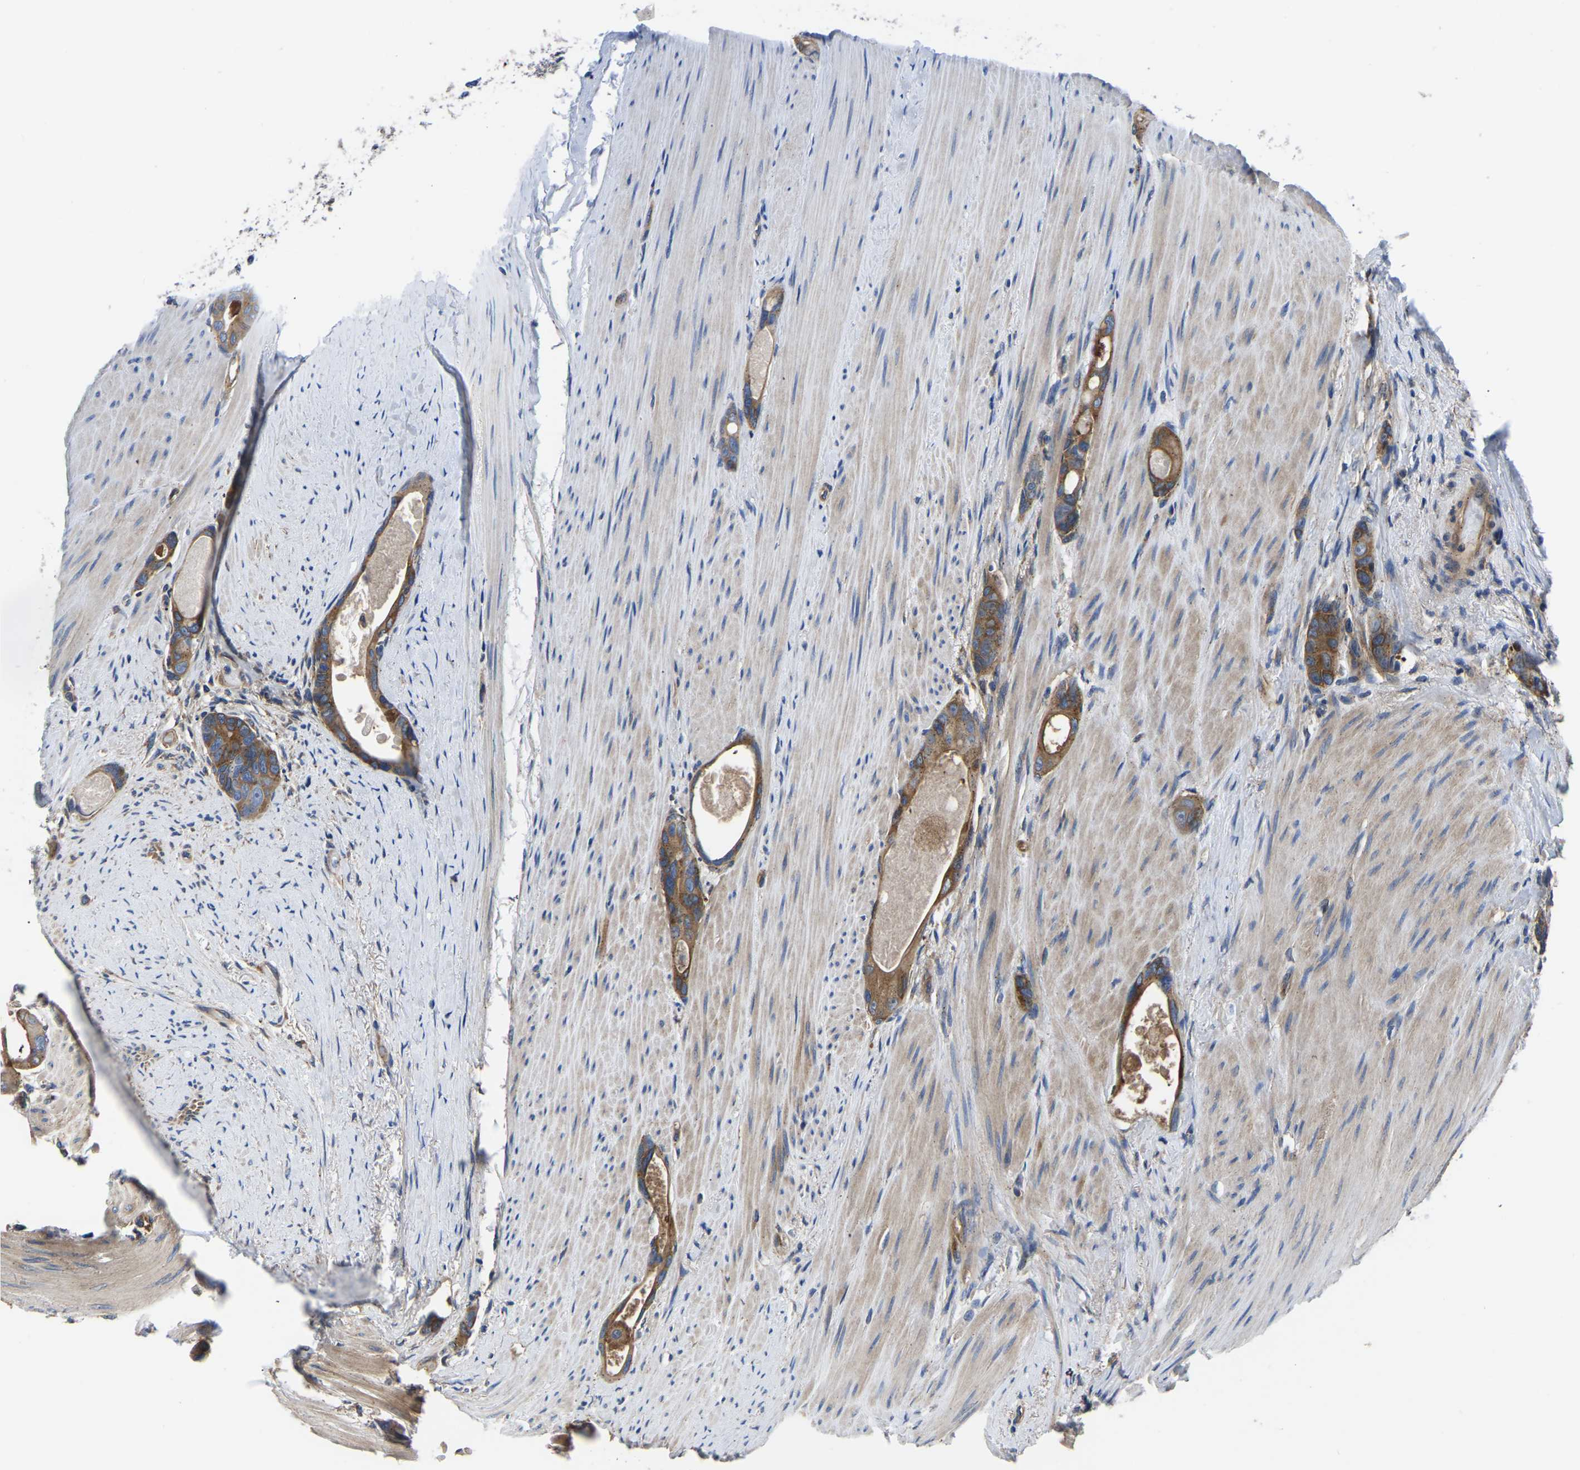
{"staining": {"intensity": "moderate", "quantity": ">75%", "location": "cytoplasmic/membranous"}, "tissue": "colorectal cancer", "cell_type": "Tumor cells", "image_type": "cancer", "snomed": [{"axis": "morphology", "description": "Adenocarcinoma, NOS"}, {"axis": "topography", "description": "Rectum"}], "caption": "Human adenocarcinoma (colorectal) stained with a protein marker displays moderate staining in tumor cells.", "gene": "TFG", "patient": {"sex": "male", "age": 51}}